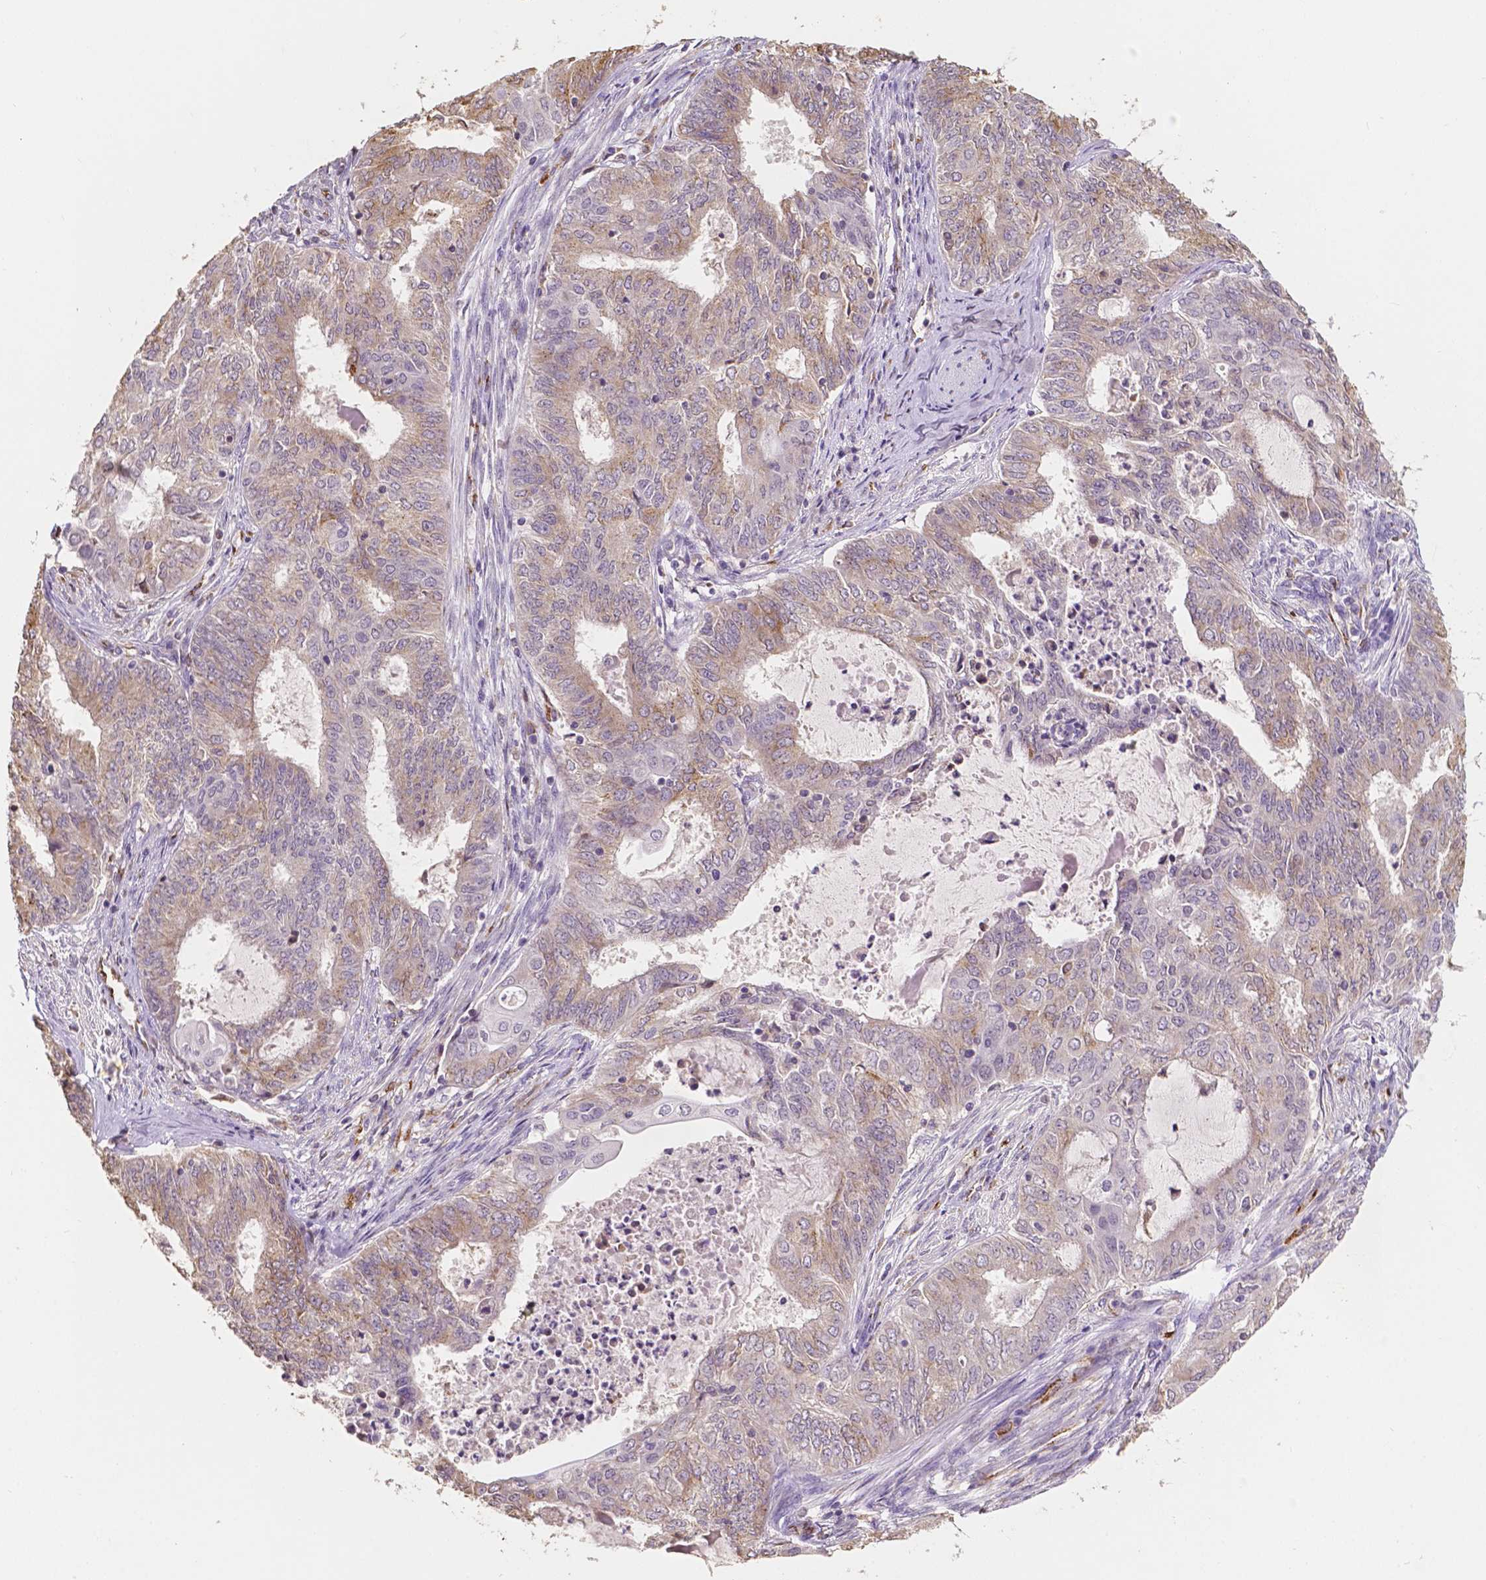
{"staining": {"intensity": "weak", "quantity": "25%-75%", "location": "cytoplasmic/membranous"}, "tissue": "endometrial cancer", "cell_type": "Tumor cells", "image_type": "cancer", "snomed": [{"axis": "morphology", "description": "Adenocarcinoma, NOS"}, {"axis": "topography", "description": "Endometrium"}], "caption": "Weak cytoplasmic/membranous staining is appreciated in approximately 25%-75% of tumor cells in endometrial cancer.", "gene": "SLC22A4", "patient": {"sex": "female", "age": 62}}